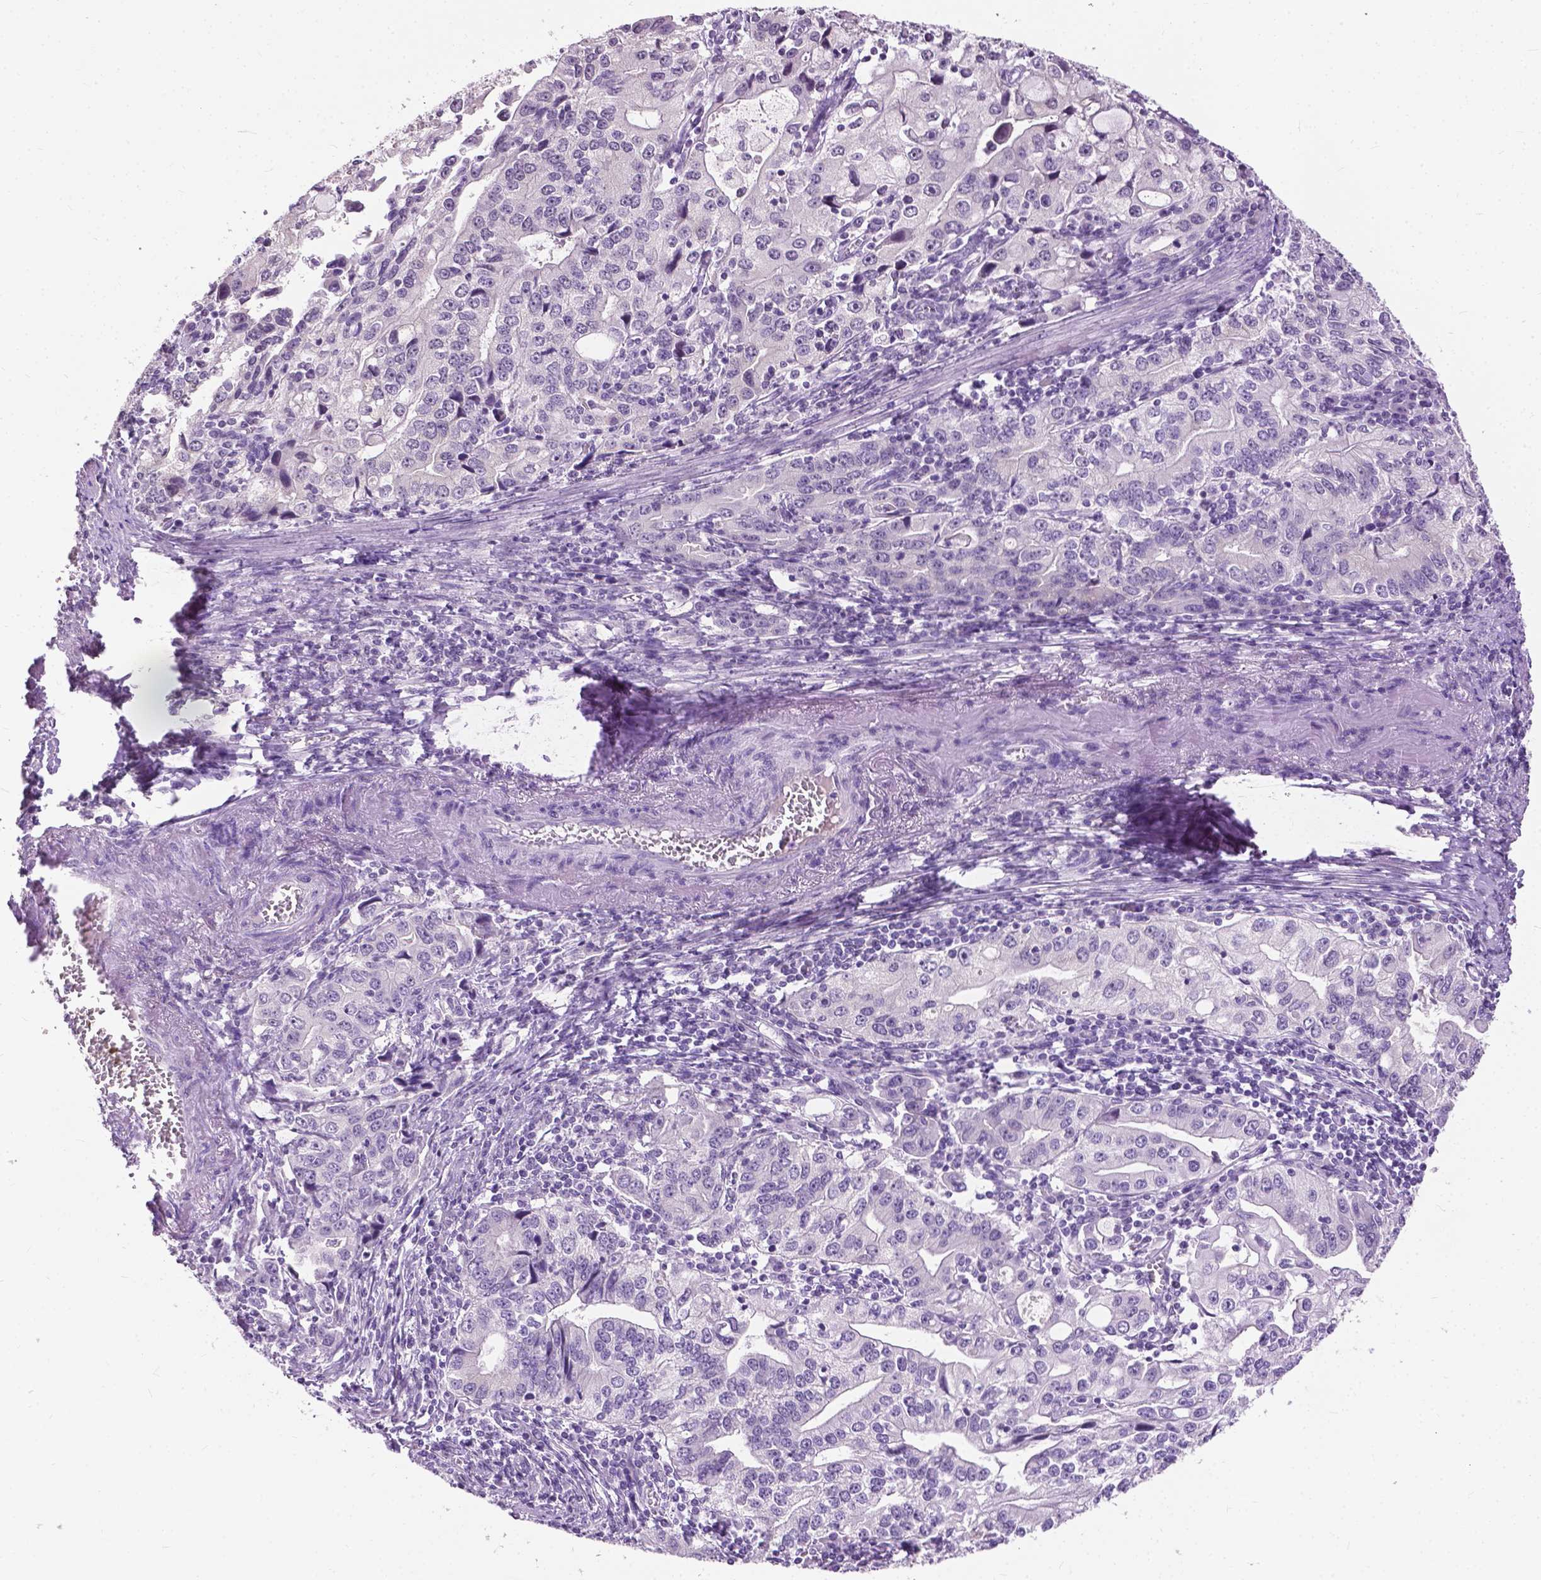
{"staining": {"intensity": "negative", "quantity": "none", "location": "none"}, "tissue": "stomach cancer", "cell_type": "Tumor cells", "image_type": "cancer", "snomed": [{"axis": "morphology", "description": "Adenocarcinoma, NOS"}, {"axis": "topography", "description": "Stomach, lower"}], "caption": "High power microscopy image of an IHC histopathology image of stomach adenocarcinoma, revealing no significant expression in tumor cells.", "gene": "GPR37L1", "patient": {"sex": "female", "age": 72}}